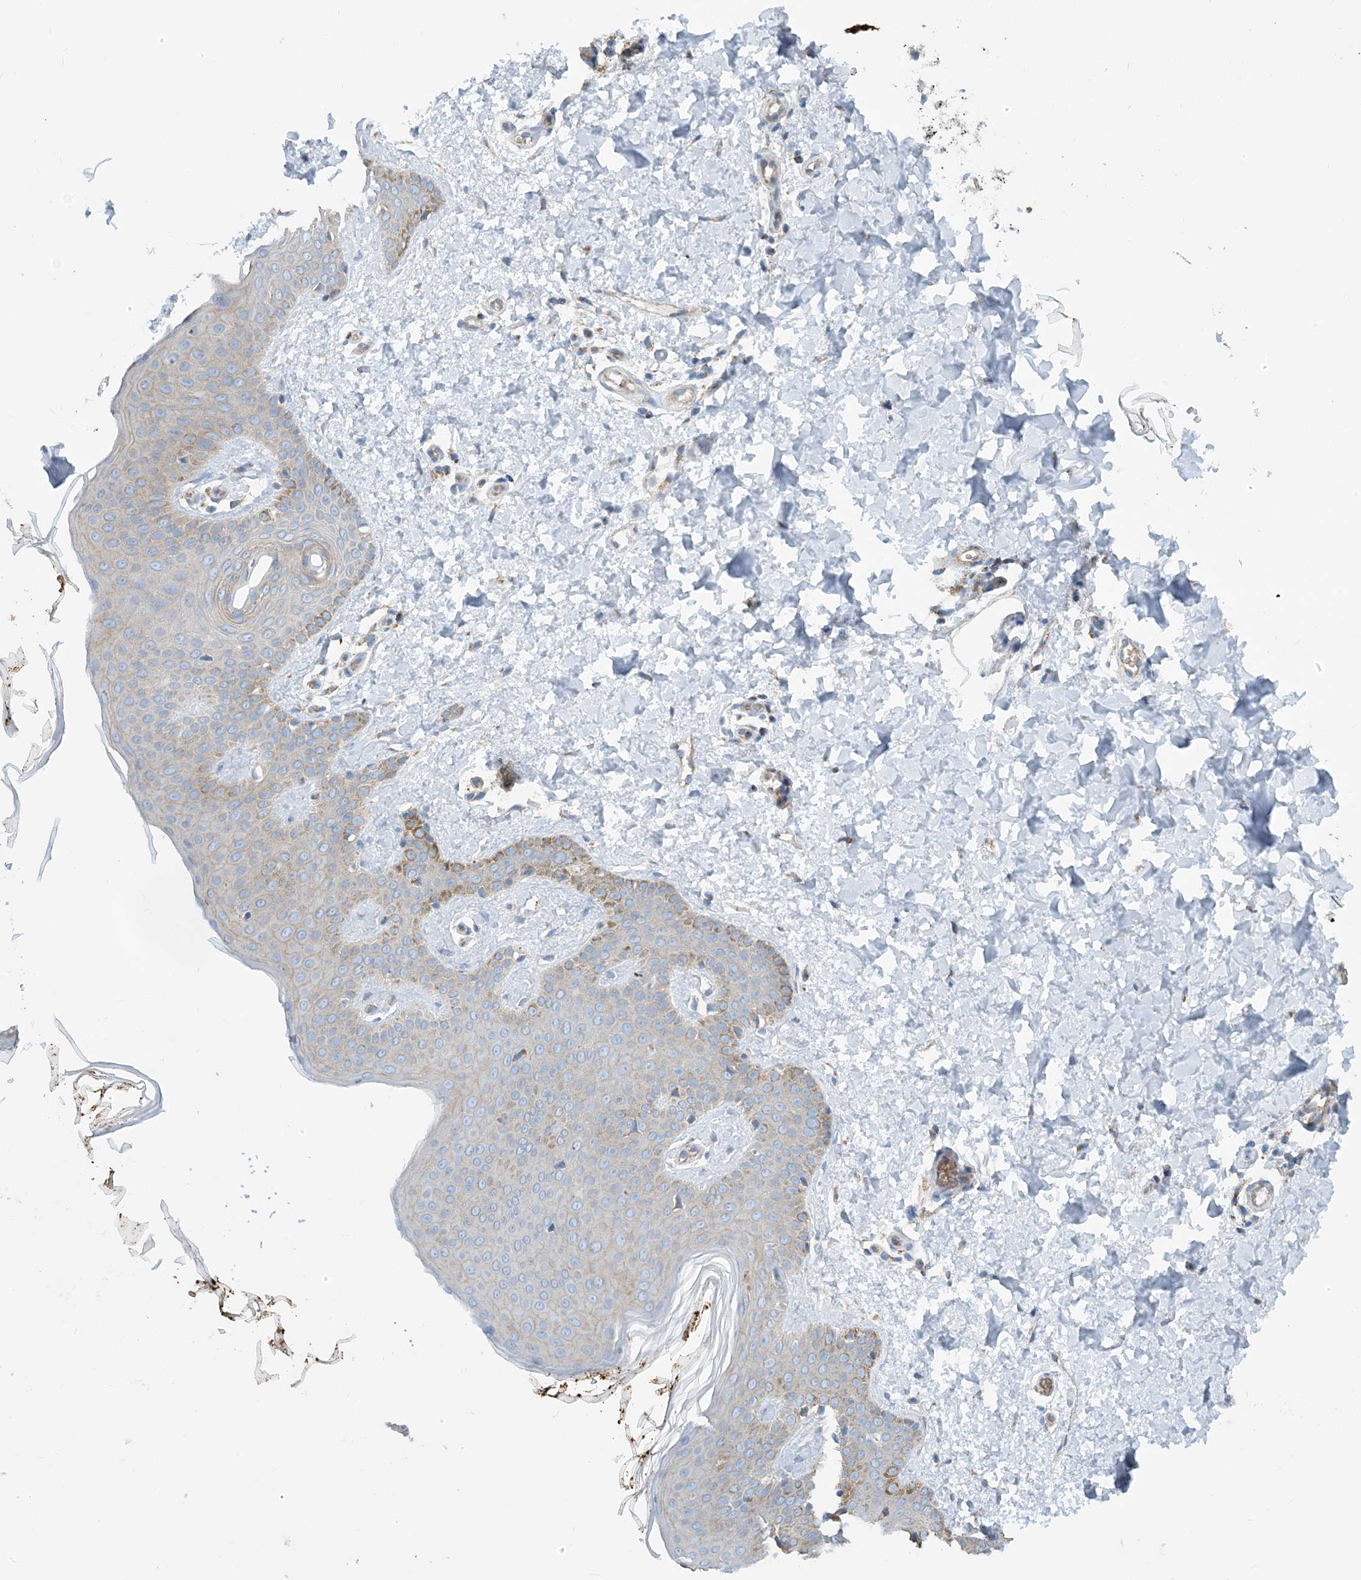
{"staining": {"intensity": "negative", "quantity": "none", "location": "none"}, "tissue": "skin", "cell_type": "Fibroblasts", "image_type": "normal", "snomed": [{"axis": "morphology", "description": "Normal tissue, NOS"}, {"axis": "topography", "description": "Skin"}], "caption": "The photomicrograph displays no significant staining in fibroblasts of skin. Nuclei are stained in blue.", "gene": "PHOSPHO2", "patient": {"sex": "male", "age": 36}}